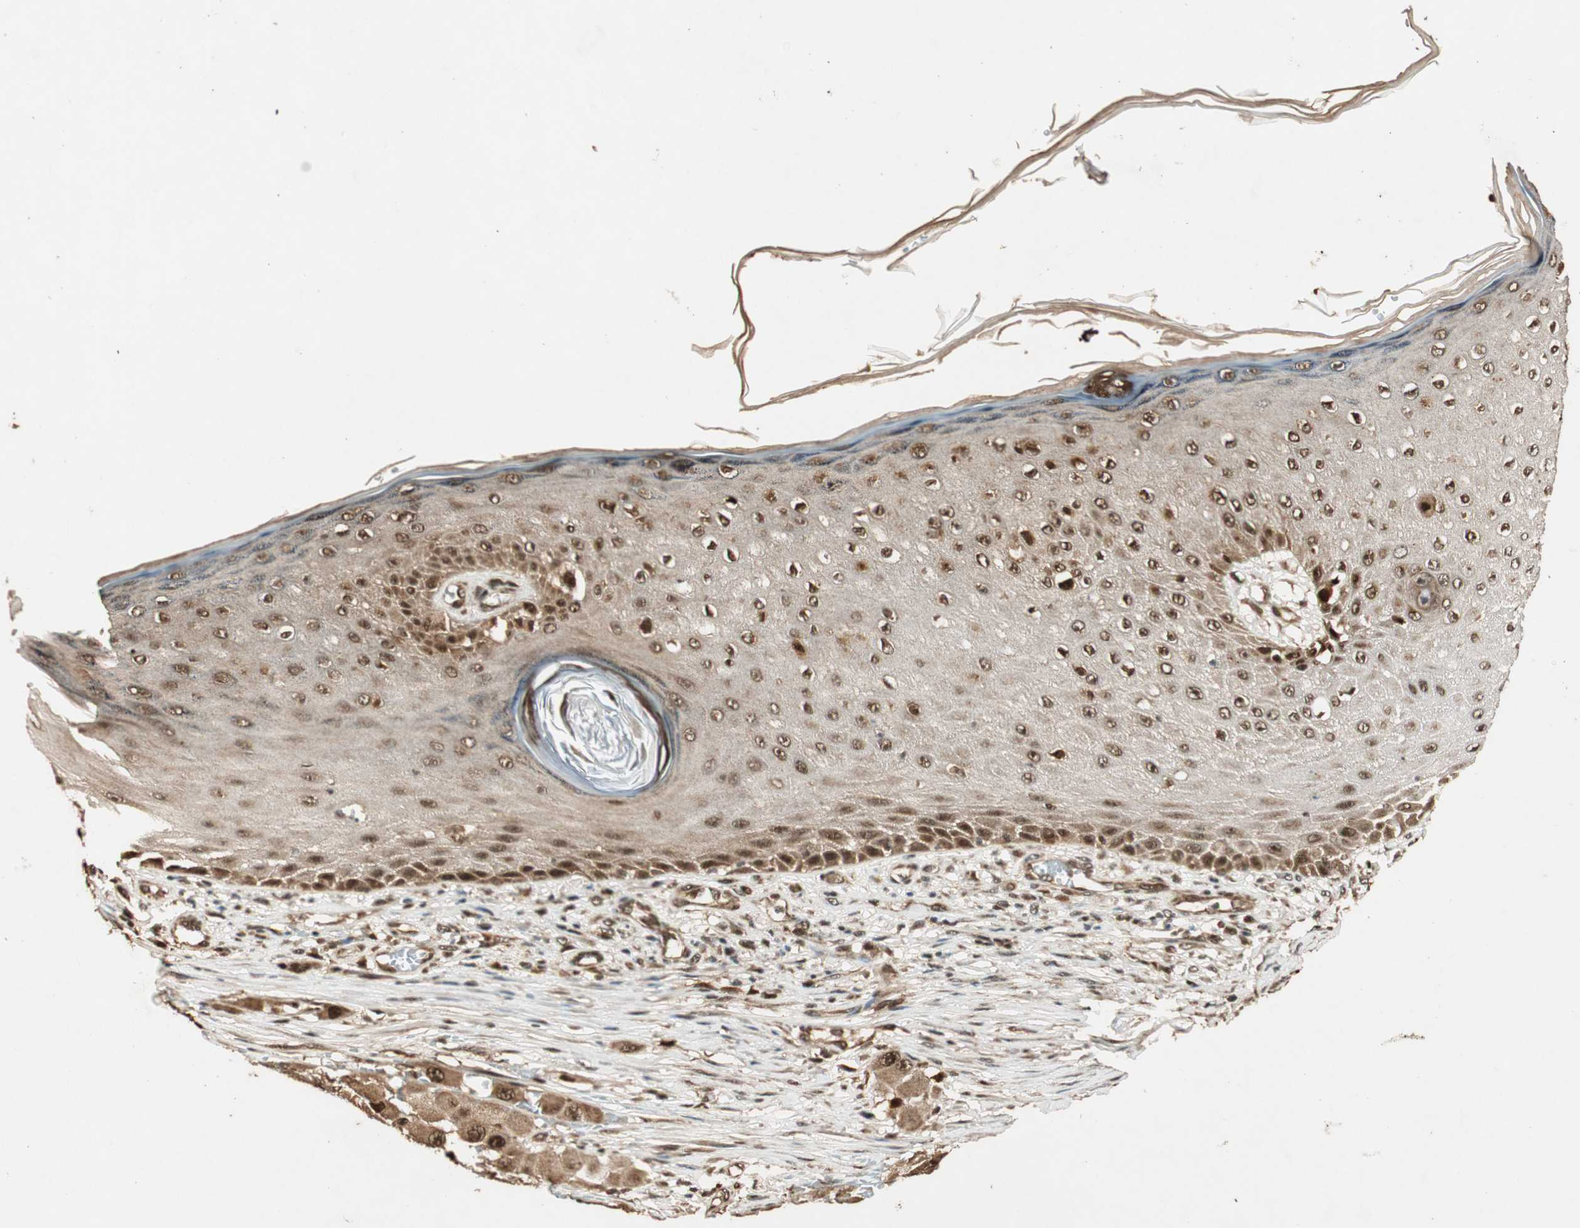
{"staining": {"intensity": "strong", "quantity": ">75%", "location": "cytoplasmic/membranous,nuclear"}, "tissue": "melanoma", "cell_type": "Tumor cells", "image_type": "cancer", "snomed": [{"axis": "morphology", "description": "Malignant melanoma, NOS"}, {"axis": "topography", "description": "Skin"}], "caption": "IHC image of human melanoma stained for a protein (brown), which shows high levels of strong cytoplasmic/membranous and nuclear expression in approximately >75% of tumor cells.", "gene": "RPA3", "patient": {"sex": "female", "age": 81}}